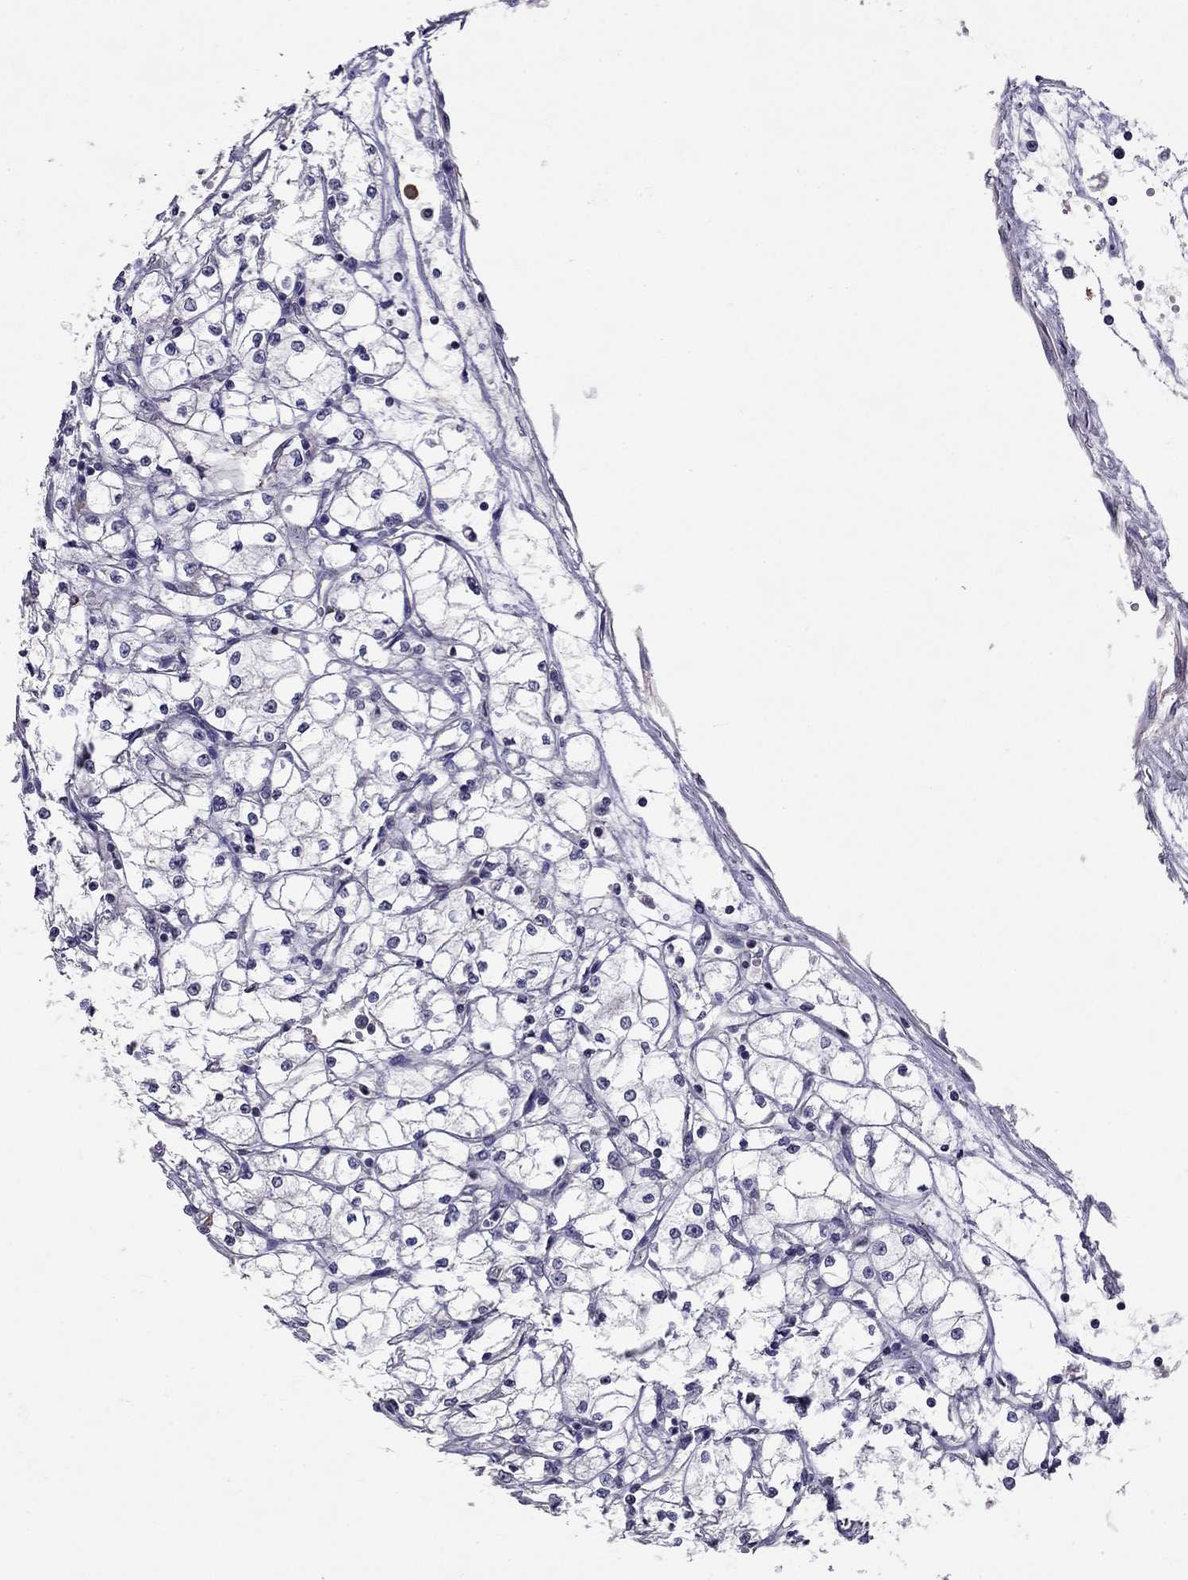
{"staining": {"intensity": "negative", "quantity": "none", "location": "none"}, "tissue": "renal cancer", "cell_type": "Tumor cells", "image_type": "cancer", "snomed": [{"axis": "morphology", "description": "Adenocarcinoma, NOS"}, {"axis": "topography", "description": "Kidney"}], "caption": "The immunohistochemistry (IHC) image has no significant positivity in tumor cells of renal cancer (adenocarcinoma) tissue.", "gene": "WNK3", "patient": {"sex": "male", "age": 67}}